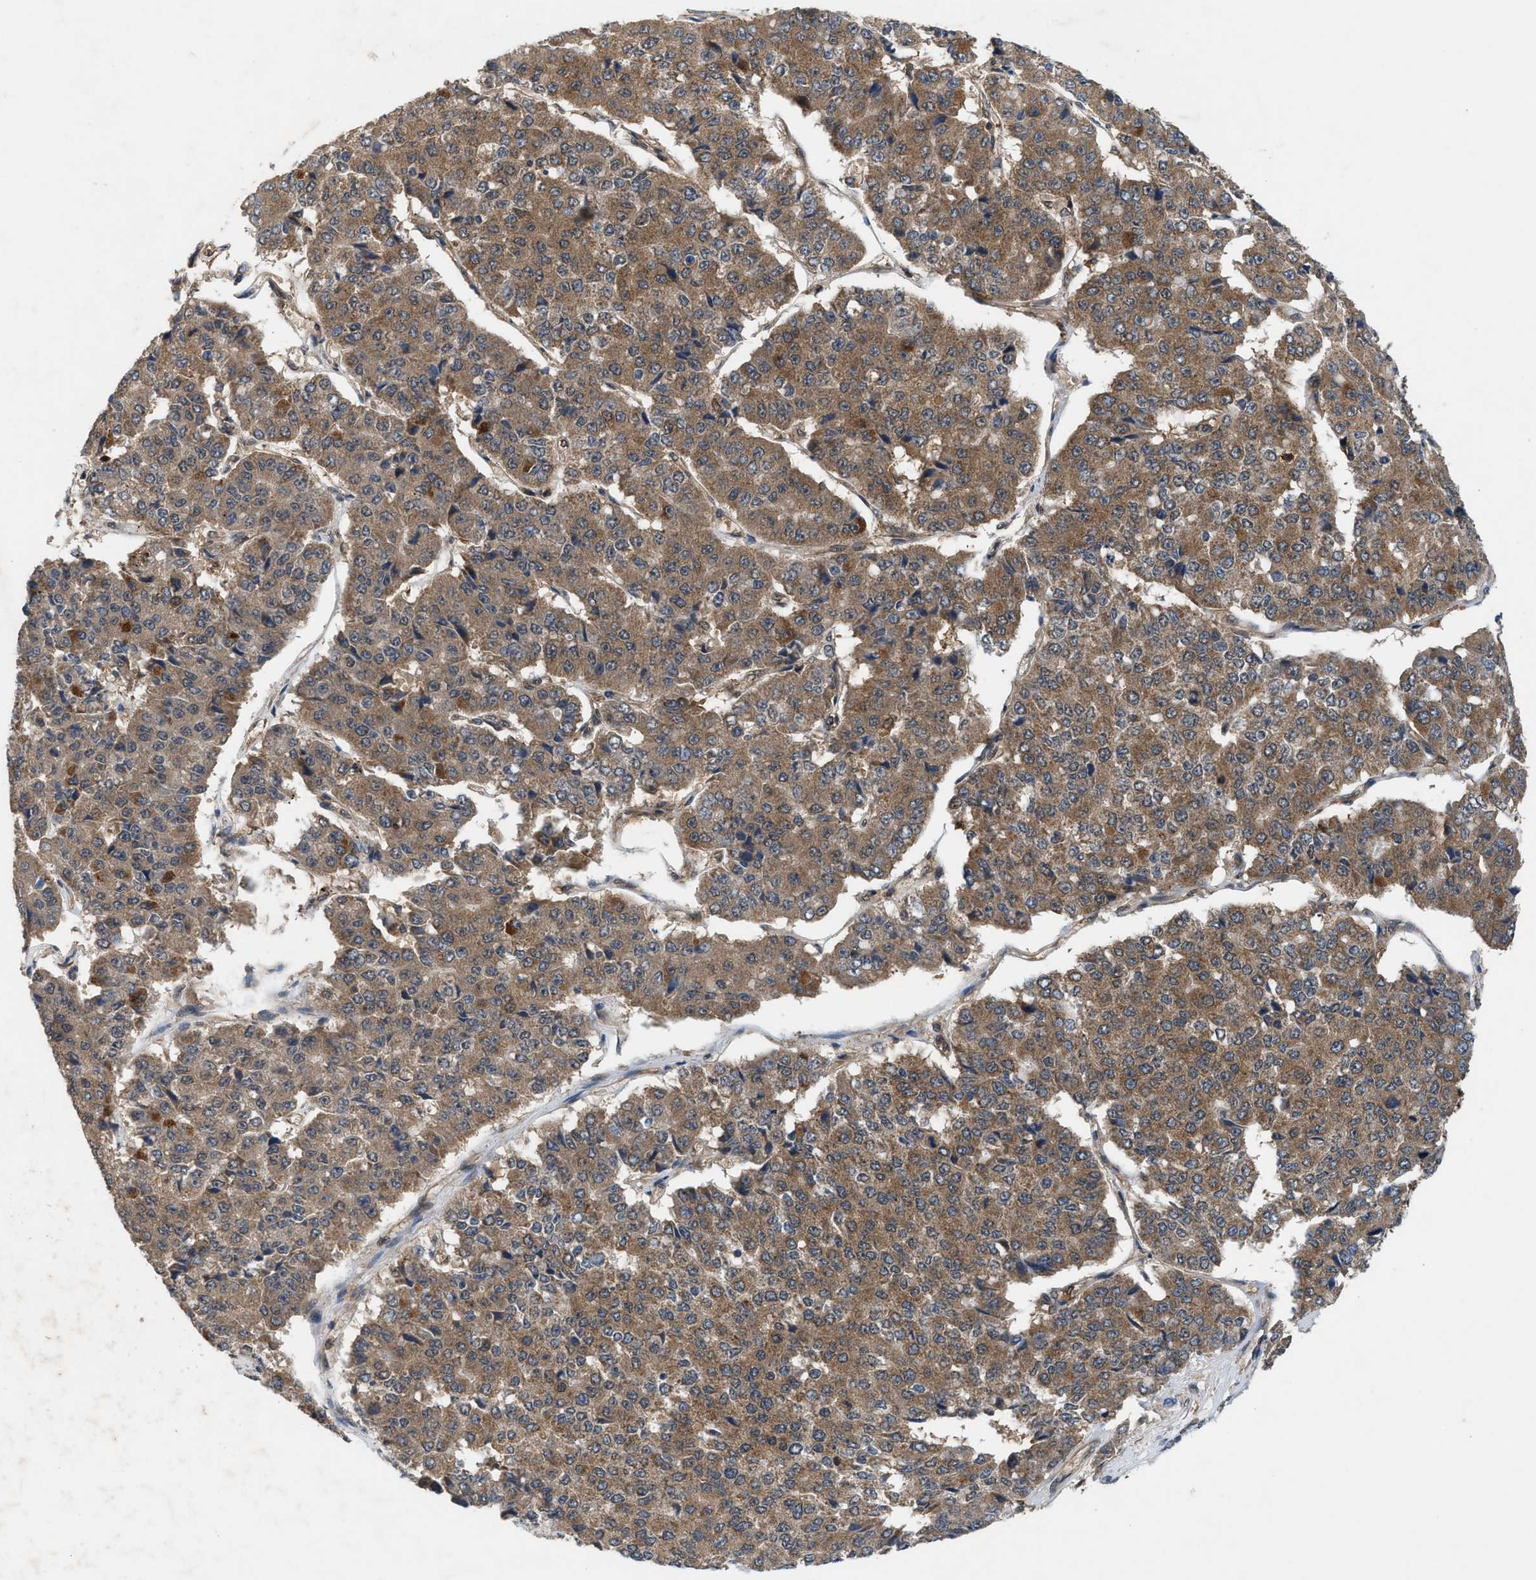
{"staining": {"intensity": "moderate", "quantity": ">75%", "location": "cytoplasmic/membranous"}, "tissue": "pancreatic cancer", "cell_type": "Tumor cells", "image_type": "cancer", "snomed": [{"axis": "morphology", "description": "Adenocarcinoma, NOS"}, {"axis": "topography", "description": "Pancreas"}], "caption": "Immunohistochemical staining of pancreatic adenocarcinoma shows medium levels of moderate cytoplasmic/membranous expression in about >75% of tumor cells. Ihc stains the protein in brown and the nuclei are stained blue.", "gene": "OXSR1", "patient": {"sex": "male", "age": 50}}